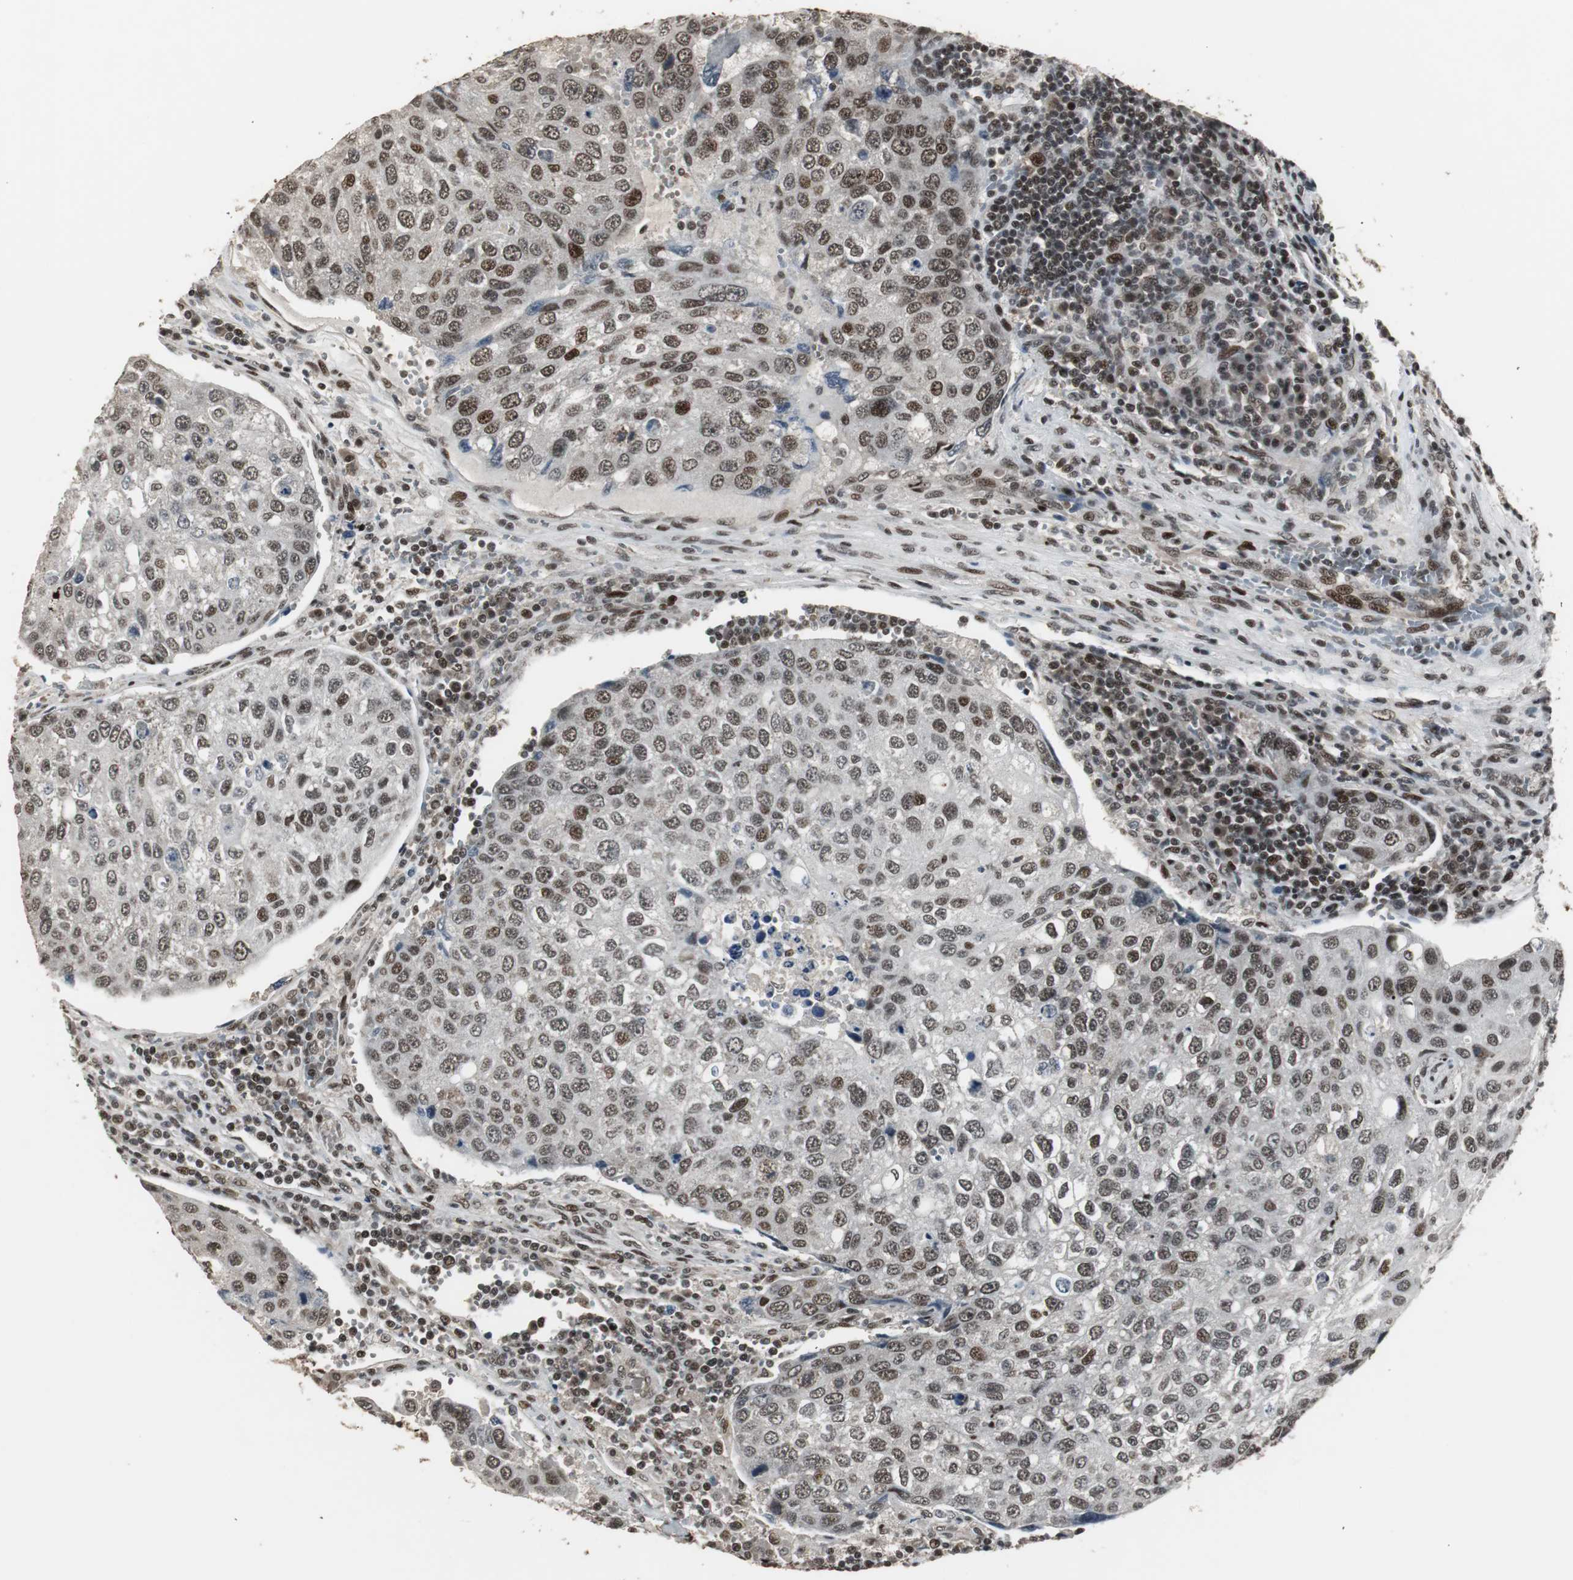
{"staining": {"intensity": "moderate", "quantity": ">75%", "location": "nuclear"}, "tissue": "urothelial cancer", "cell_type": "Tumor cells", "image_type": "cancer", "snomed": [{"axis": "morphology", "description": "Urothelial carcinoma, High grade"}, {"axis": "topography", "description": "Lymph node"}, {"axis": "topography", "description": "Urinary bladder"}], "caption": "Immunohistochemical staining of human urothelial cancer reveals medium levels of moderate nuclear protein positivity in approximately >75% of tumor cells.", "gene": "TAF5", "patient": {"sex": "male", "age": 51}}